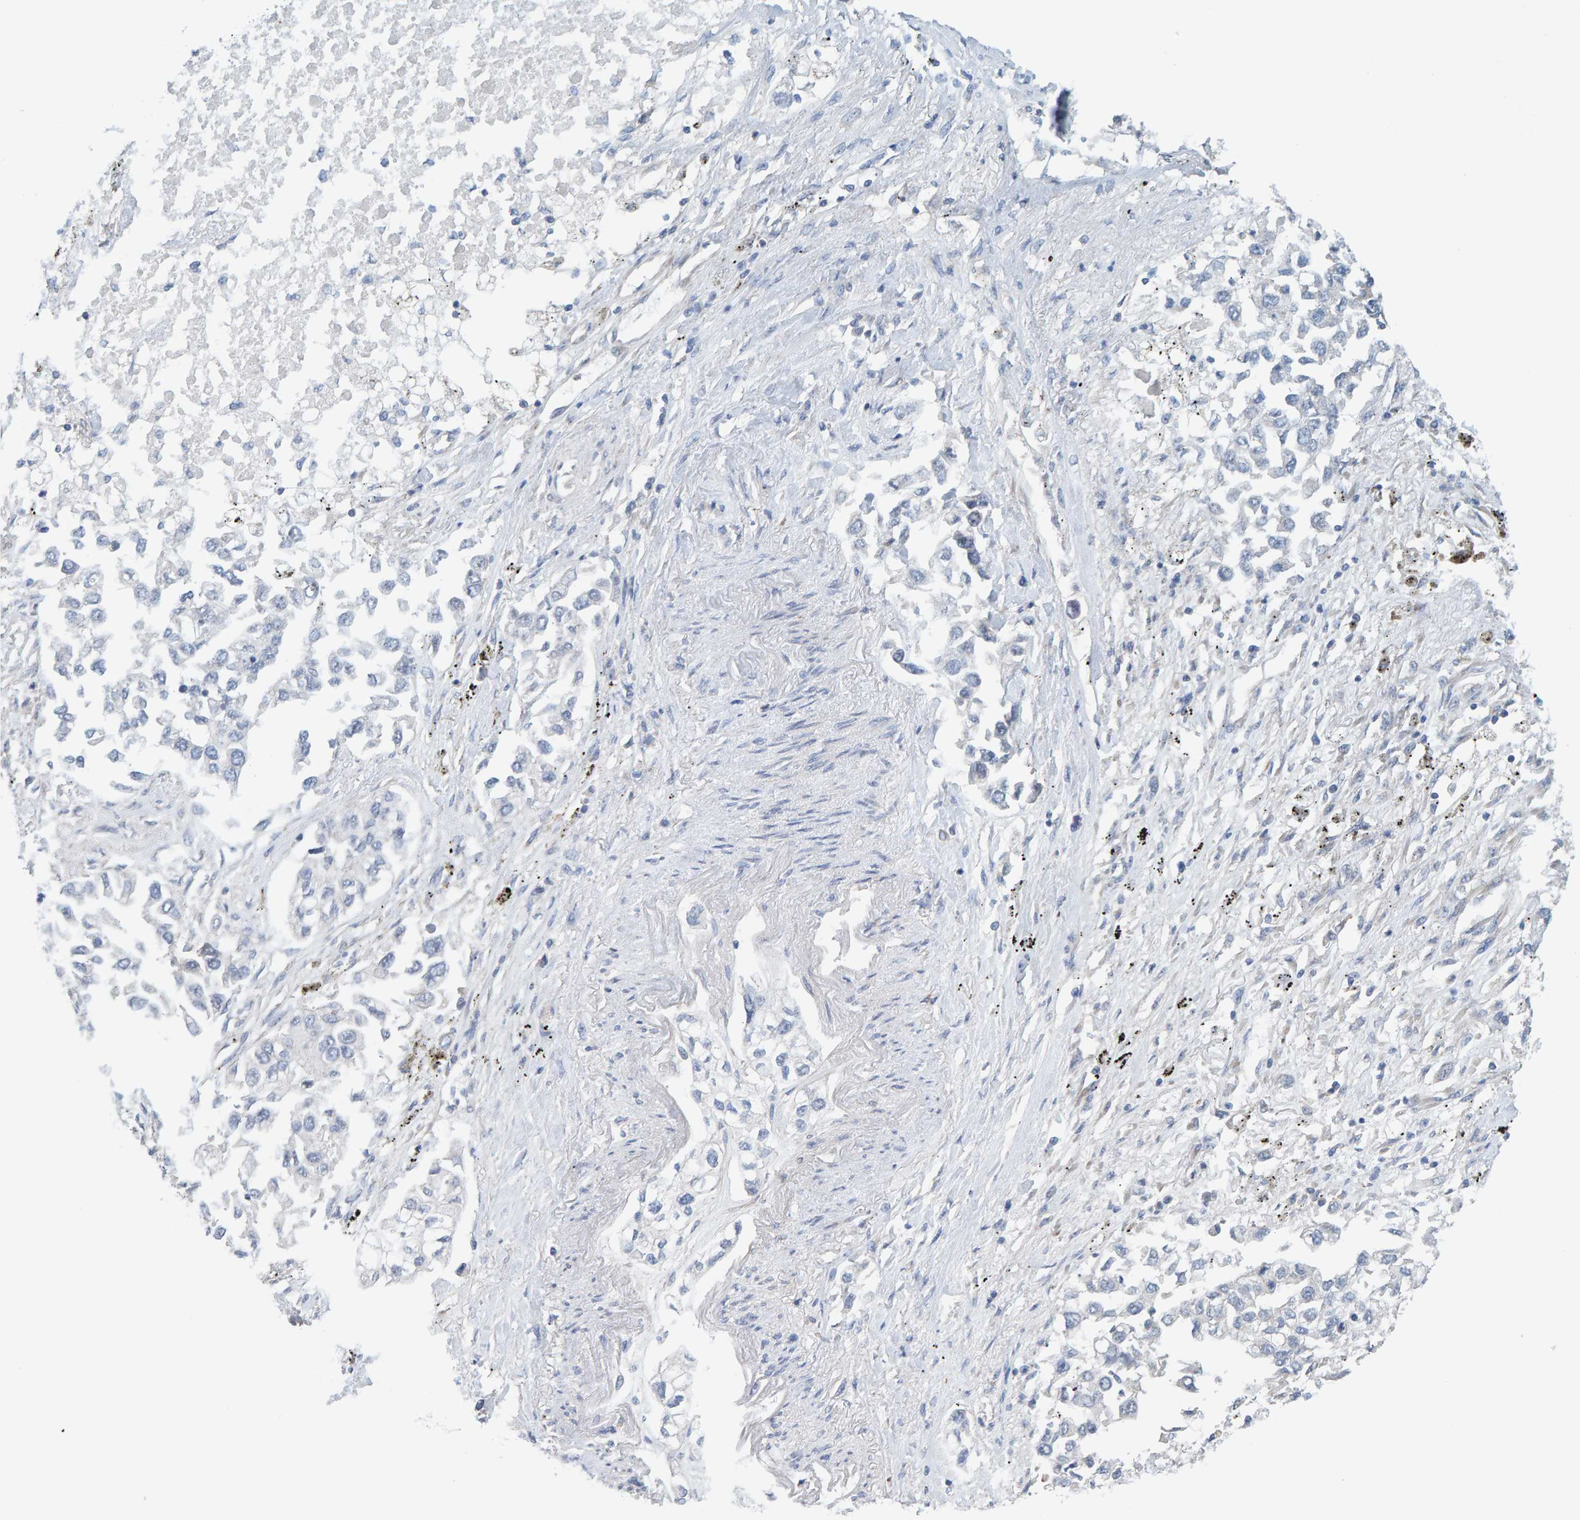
{"staining": {"intensity": "negative", "quantity": "none", "location": "none"}, "tissue": "lung cancer", "cell_type": "Tumor cells", "image_type": "cancer", "snomed": [{"axis": "morphology", "description": "Inflammation, NOS"}, {"axis": "morphology", "description": "Adenocarcinoma, NOS"}, {"axis": "topography", "description": "Lung"}], "caption": "This histopathology image is of lung cancer (adenocarcinoma) stained with IHC to label a protein in brown with the nuclei are counter-stained blue. There is no positivity in tumor cells. The staining was performed using DAB to visualize the protein expression in brown, while the nuclei were stained in blue with hematoxylin (Magnification: 20x).", "gene": "CCM2", "patient": {"sex": "male", "age": 63}}